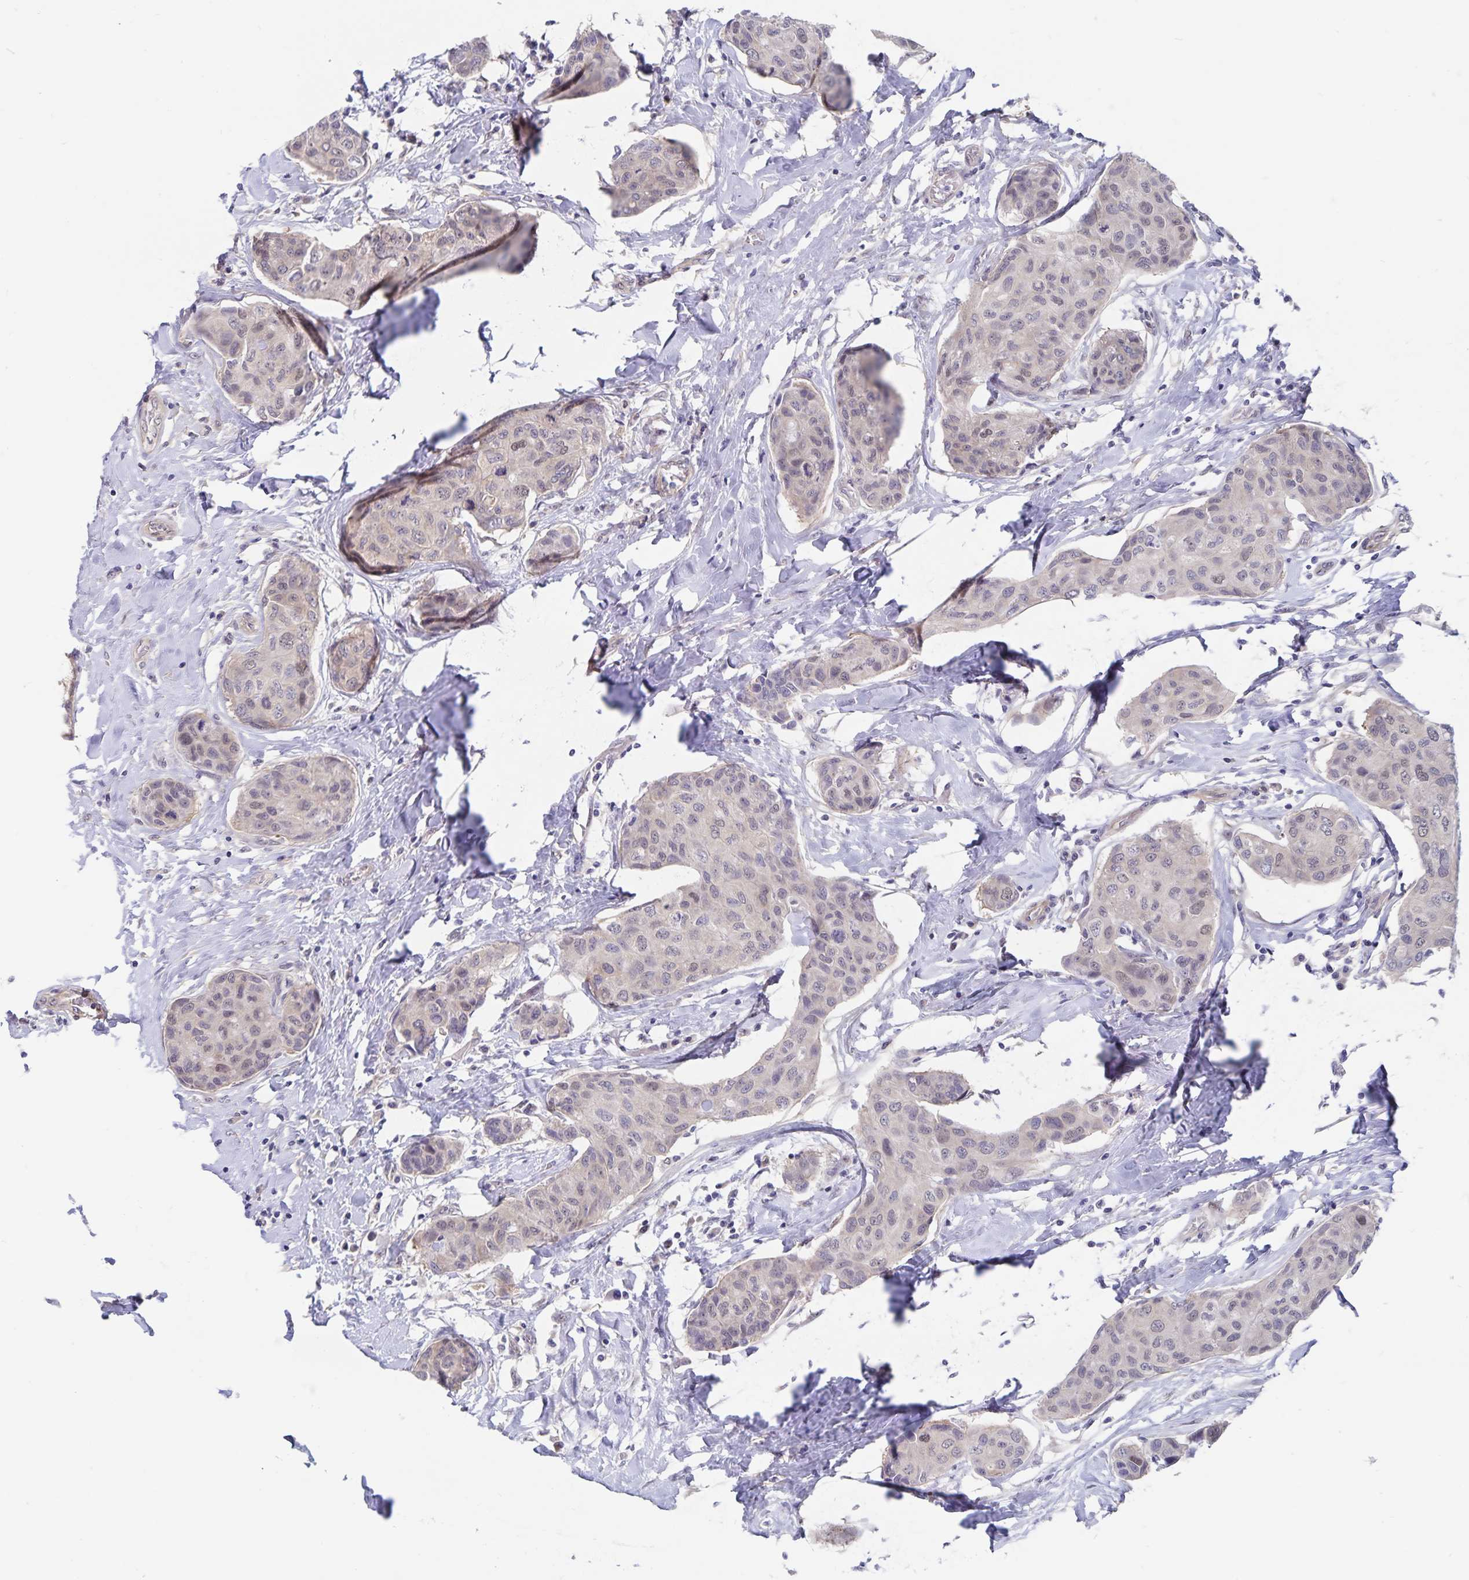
{"staining": {"intensity": "weak", "quantity": "25%-75%", "location": "nuclear"}, "tissue": "breast cancer", "cell_type": "Tumor cells", "image_type": "cancer", "snomed": [{"axis": "morphology", "description": "Duct carcinoma"}, {"axis": "topography", "description": "Breast"}], "caption": "Immunohistochemical staining of human breast cancer (invasive ductal carcinoma) reveals weak nuclear protein expression in about 25%-75% of tumor cells.", "gene": "BAG6", "patient": {"sex": "female", "age": 80}}